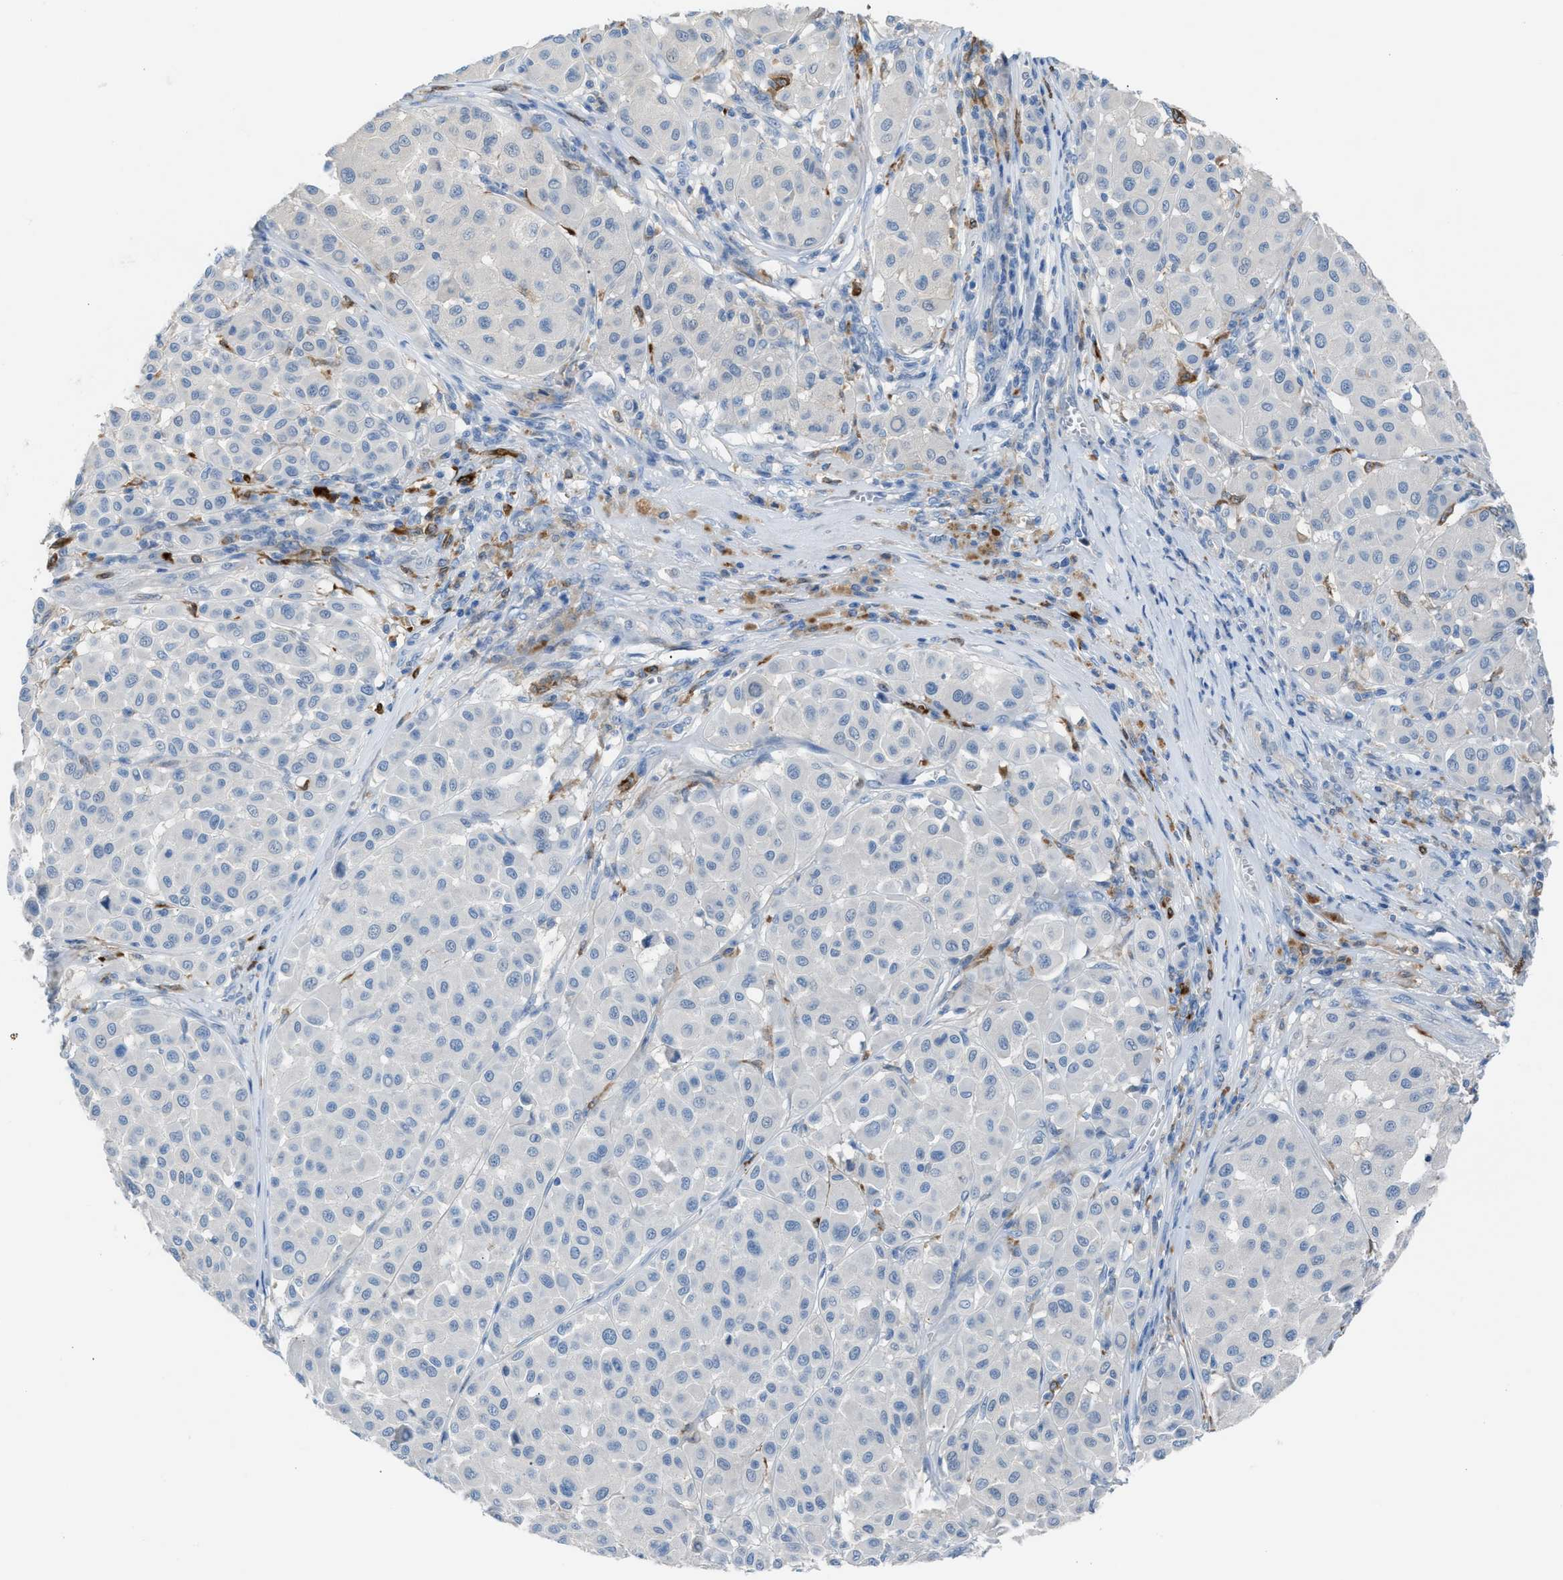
{"staining": {"intensity": "negative", "quantity": "none", "location": "none"}, "tissue": "melanoma", "cell_type": "Tumor cells", "image_type": "cancer", "snomed": [{"axis": "morphology", "description": "Malignant melanoma, Metastatic site"}, {"axis": "topography", "description": "Soft tissue"}], "caption": "The histopathology image reveals no staining of tumor cells in malignant melanoma (metastatic site). (Stains: DAB IHC with hematoxylin counter stain, Microscopy: brightfield microscopy at high magnification).", "gene": "CLEC10A", "patient": {"sex": "male", "age": 41}}